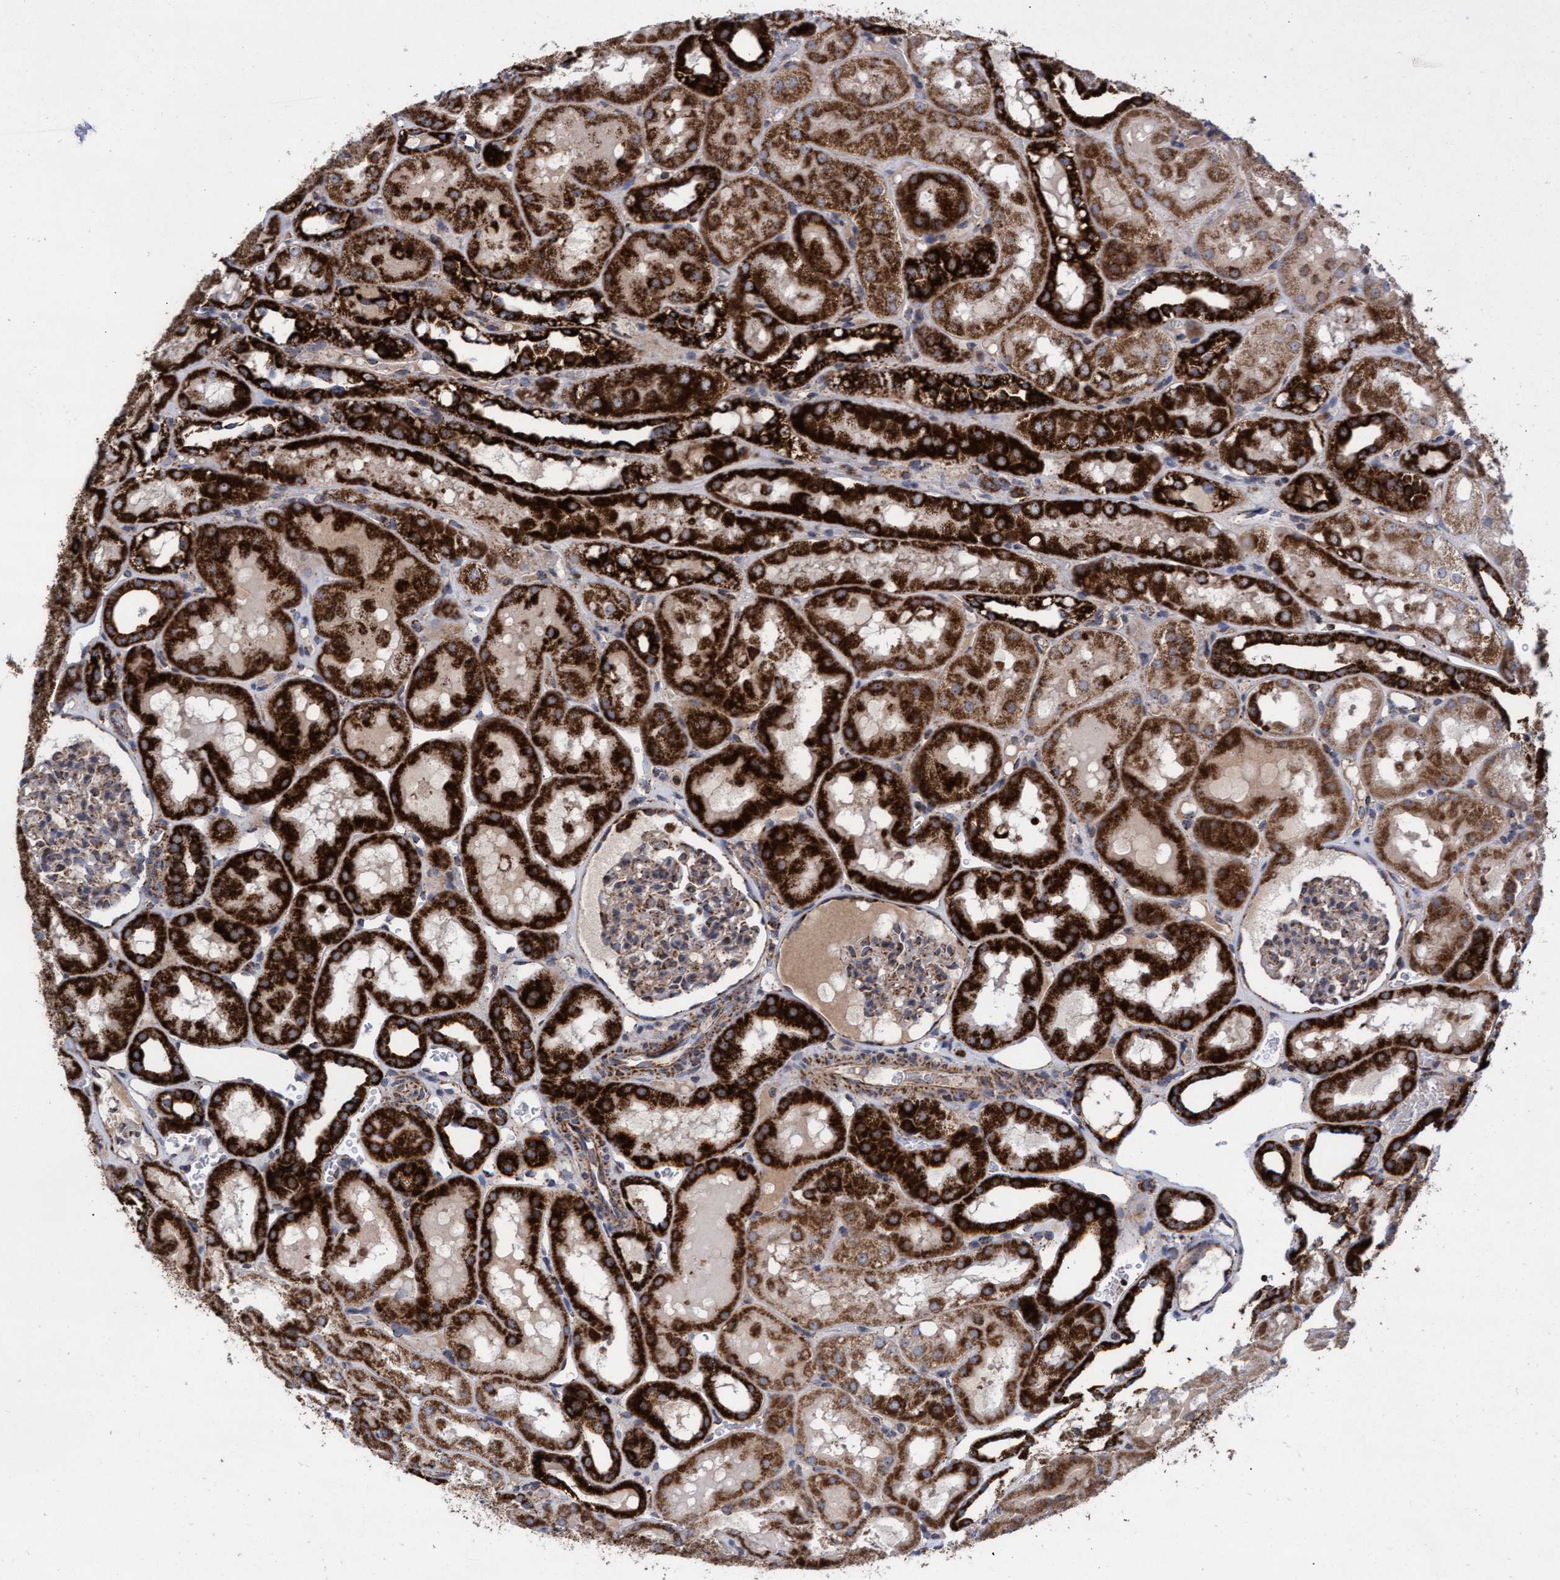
{"staining": {"intensity": "moderate", "quantity": ">75%", "location": "cytoplasmic/membranous"}, "tissue": "kidney", "cell_type": "Cells in glomeruli", "image_type": "normal", "snomed": [{"axis": "morphology", "description": "Normal tissue, NOS"}, {"axis": "topography", "description": "Kidney"}, {"axis": "topography", "description": "Urinary bladder"}], "caption": "Immunohistochemical staining of normal human kidney exhibits moderate cytoplasmic/membranous protein positivity in about >75% of cells in glomeruli.", "gene": "MRPL38", "patient": {"sex": "male", "age": 16}}